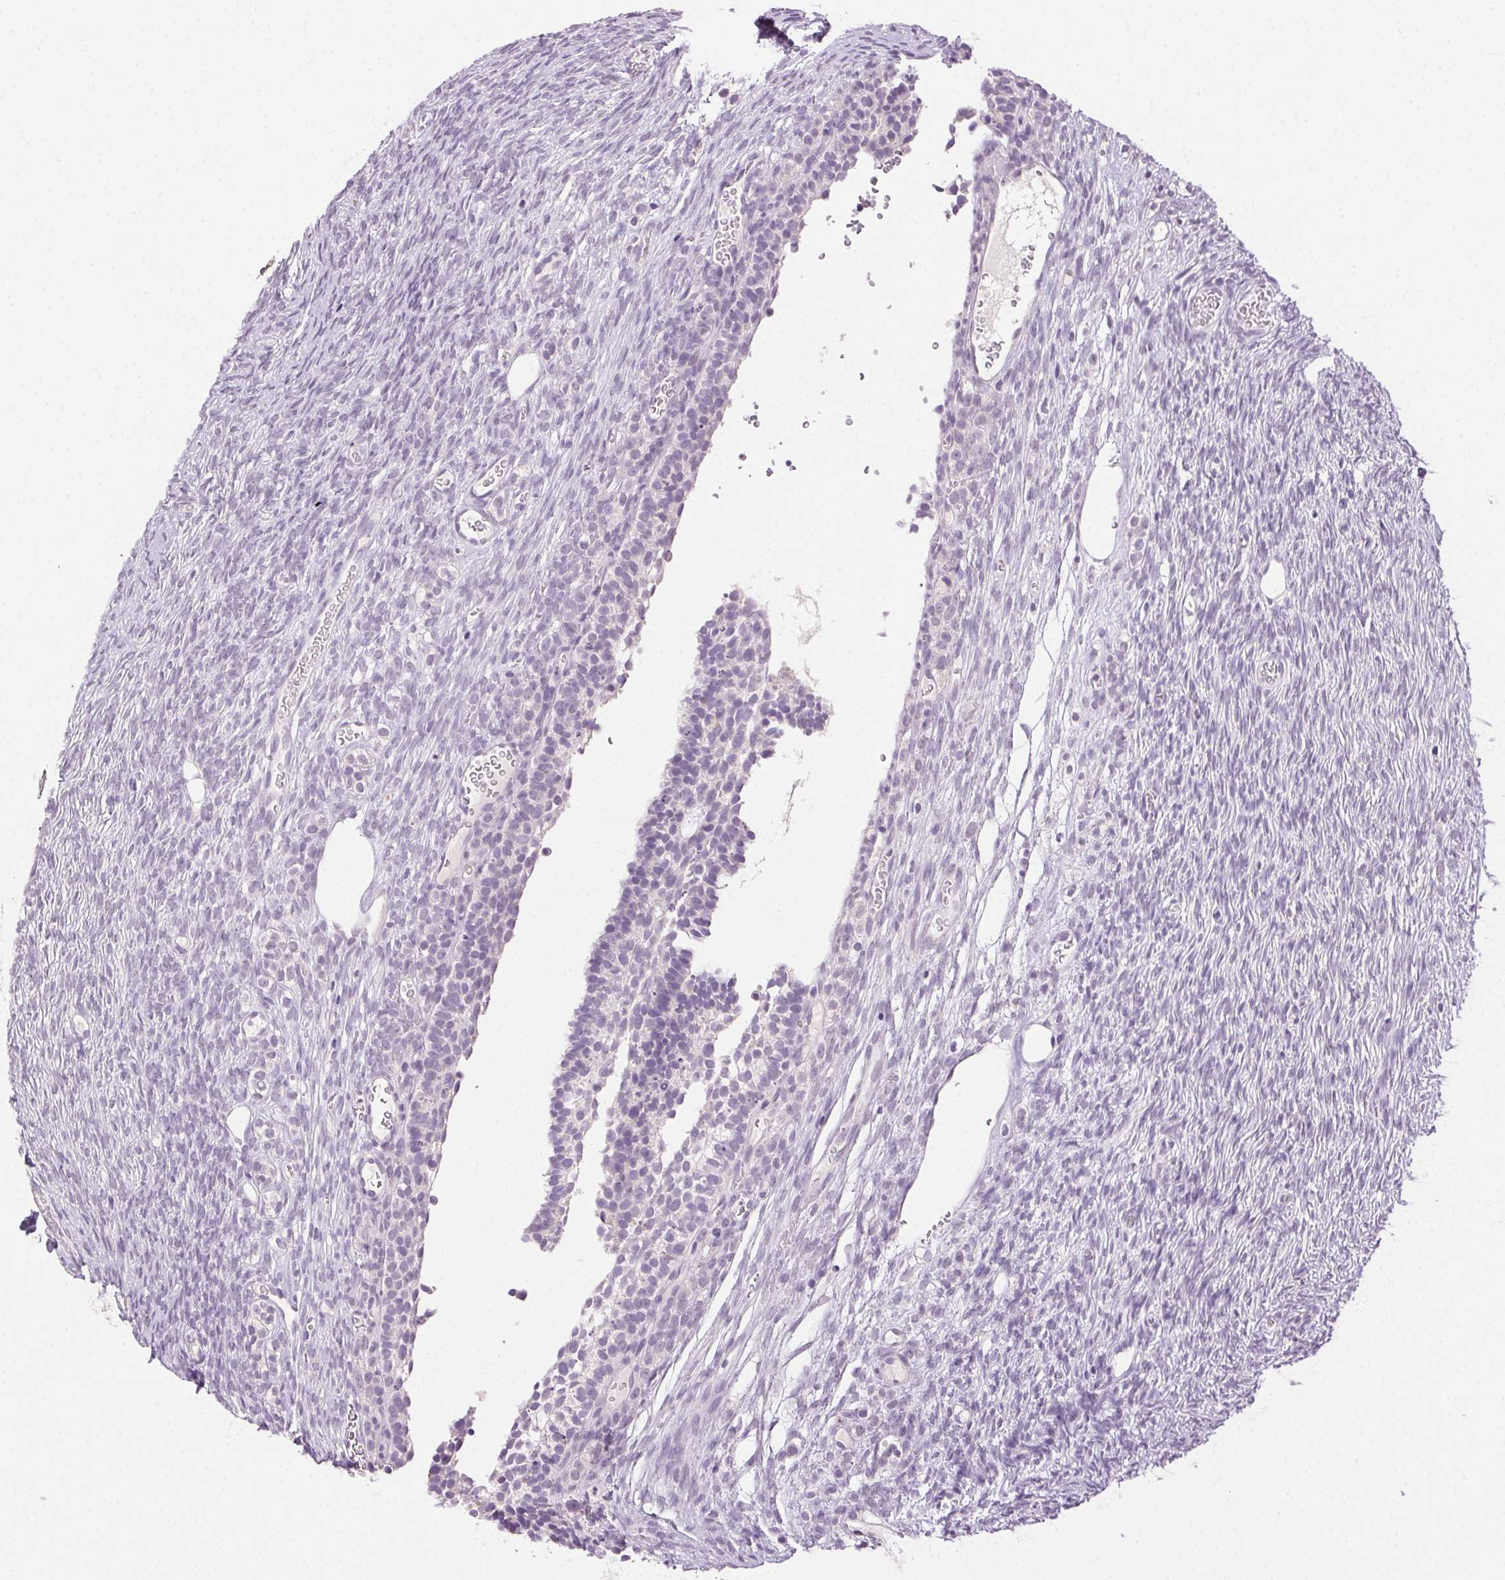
{"staining": {"intensity": "negative", "quantity": "none", "location": "none"}, "tissue": "ovary", "cell_type": "Follicle cells", "image_type": "normal", "snomed": [{"axis": "morphology", "description": "Normal tissue, NOS"}, {"axis": "topography", "description": "Ovary"}], "caption": "Histopathology image shows no protein expression in follicle cells of unremarkable ovary.", "gene": "CLDN10", "patient": {"sex": "female", "age": 34}}